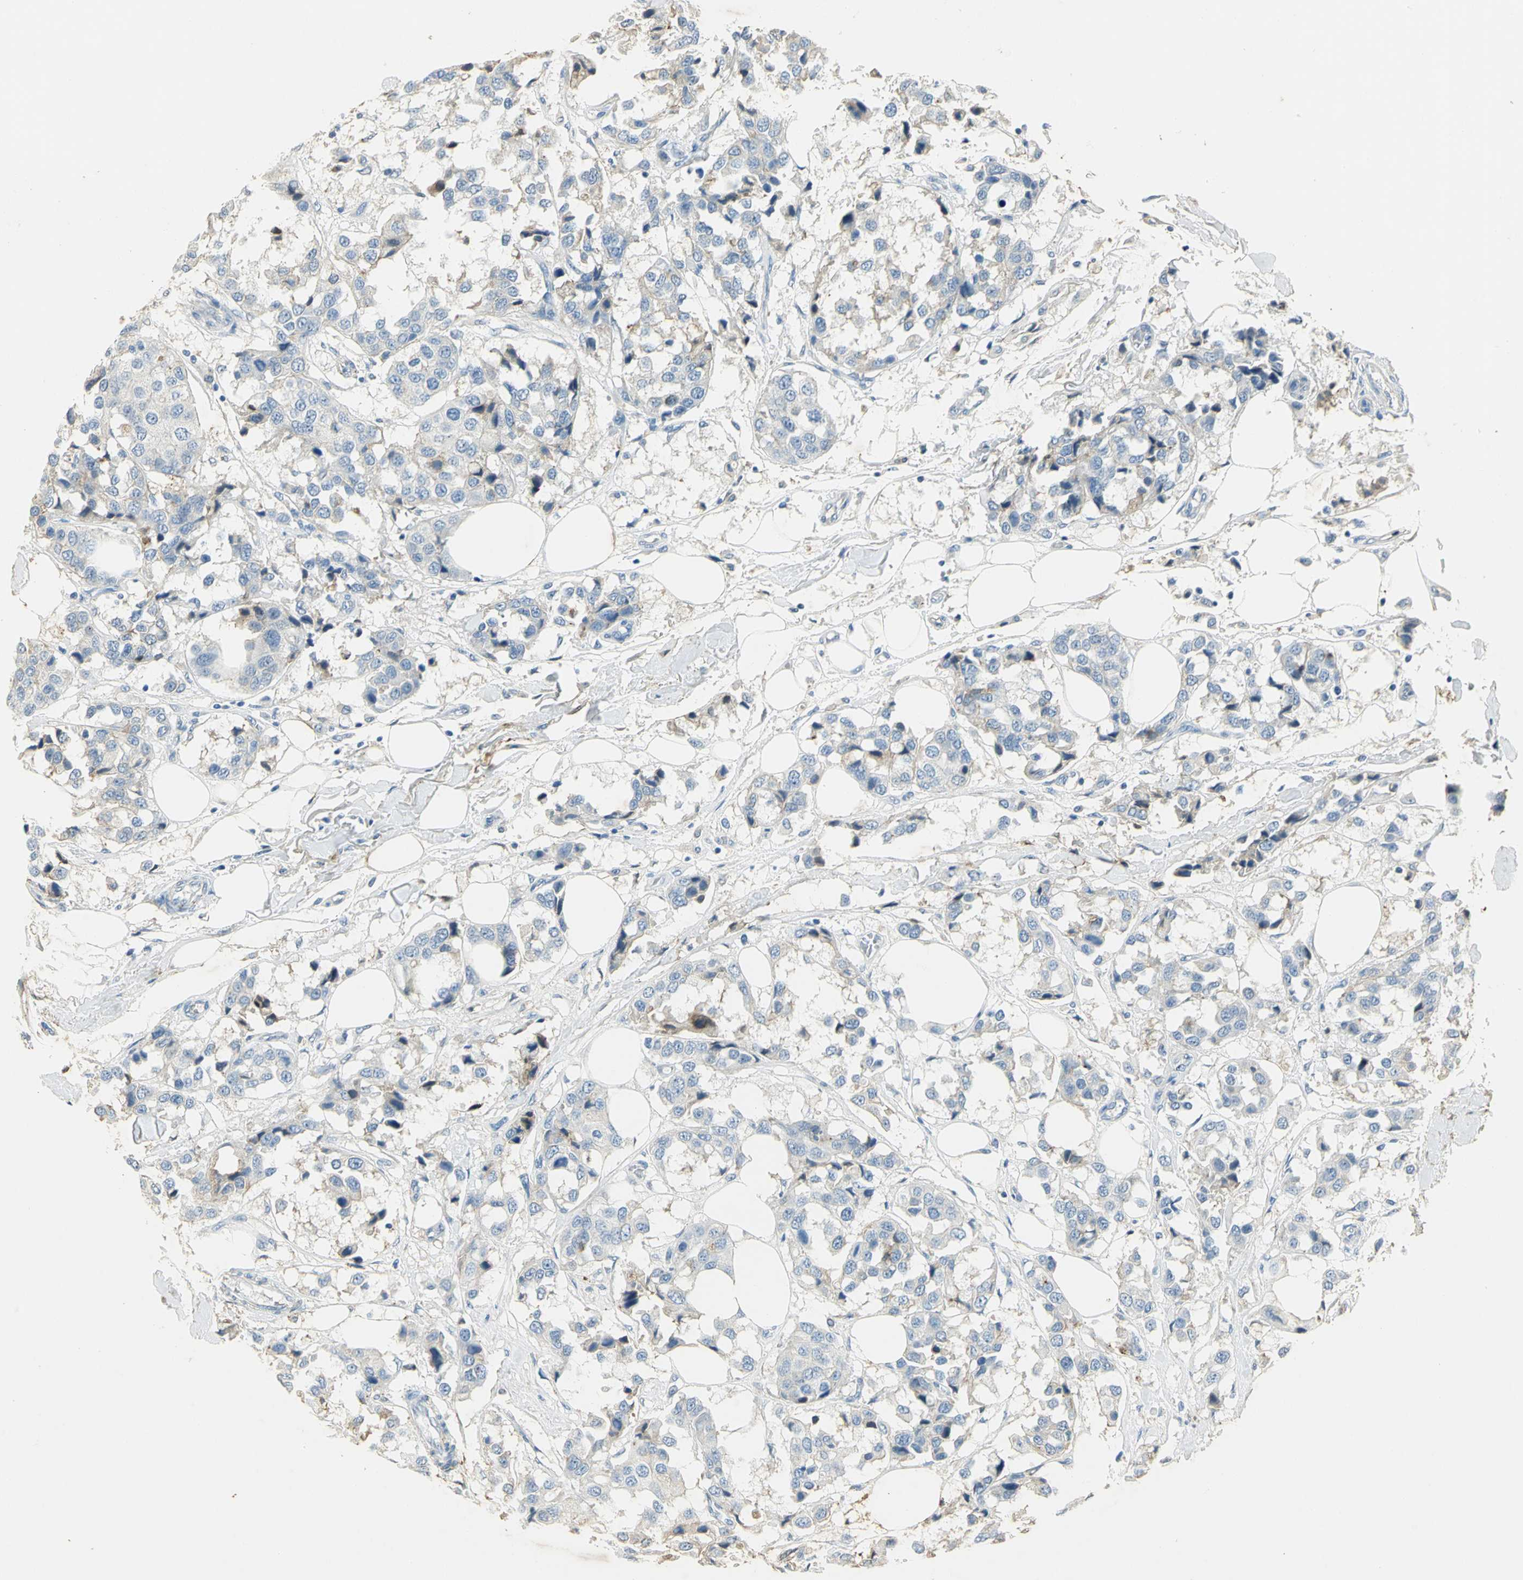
{"staining": {"intensity": "weak", "quantity": "<25%", "location": "cytoplasmic/membranous"}, "tissue": "breast cancer", "cell_type": "Tumor cells", "image_type": "cancer", "snomed": [{"axis": "morphology", "description": "Duct carcinoma"}, {"axis": "topography", "description": "Breast"}], "caption": "Immunohistochemical staining of human infiltrating ductal carcinoma (breast) reveals no significant staining in tumor cells.", "gene": "ANXA4", "patient": {"sex": "female", "age": 80}}